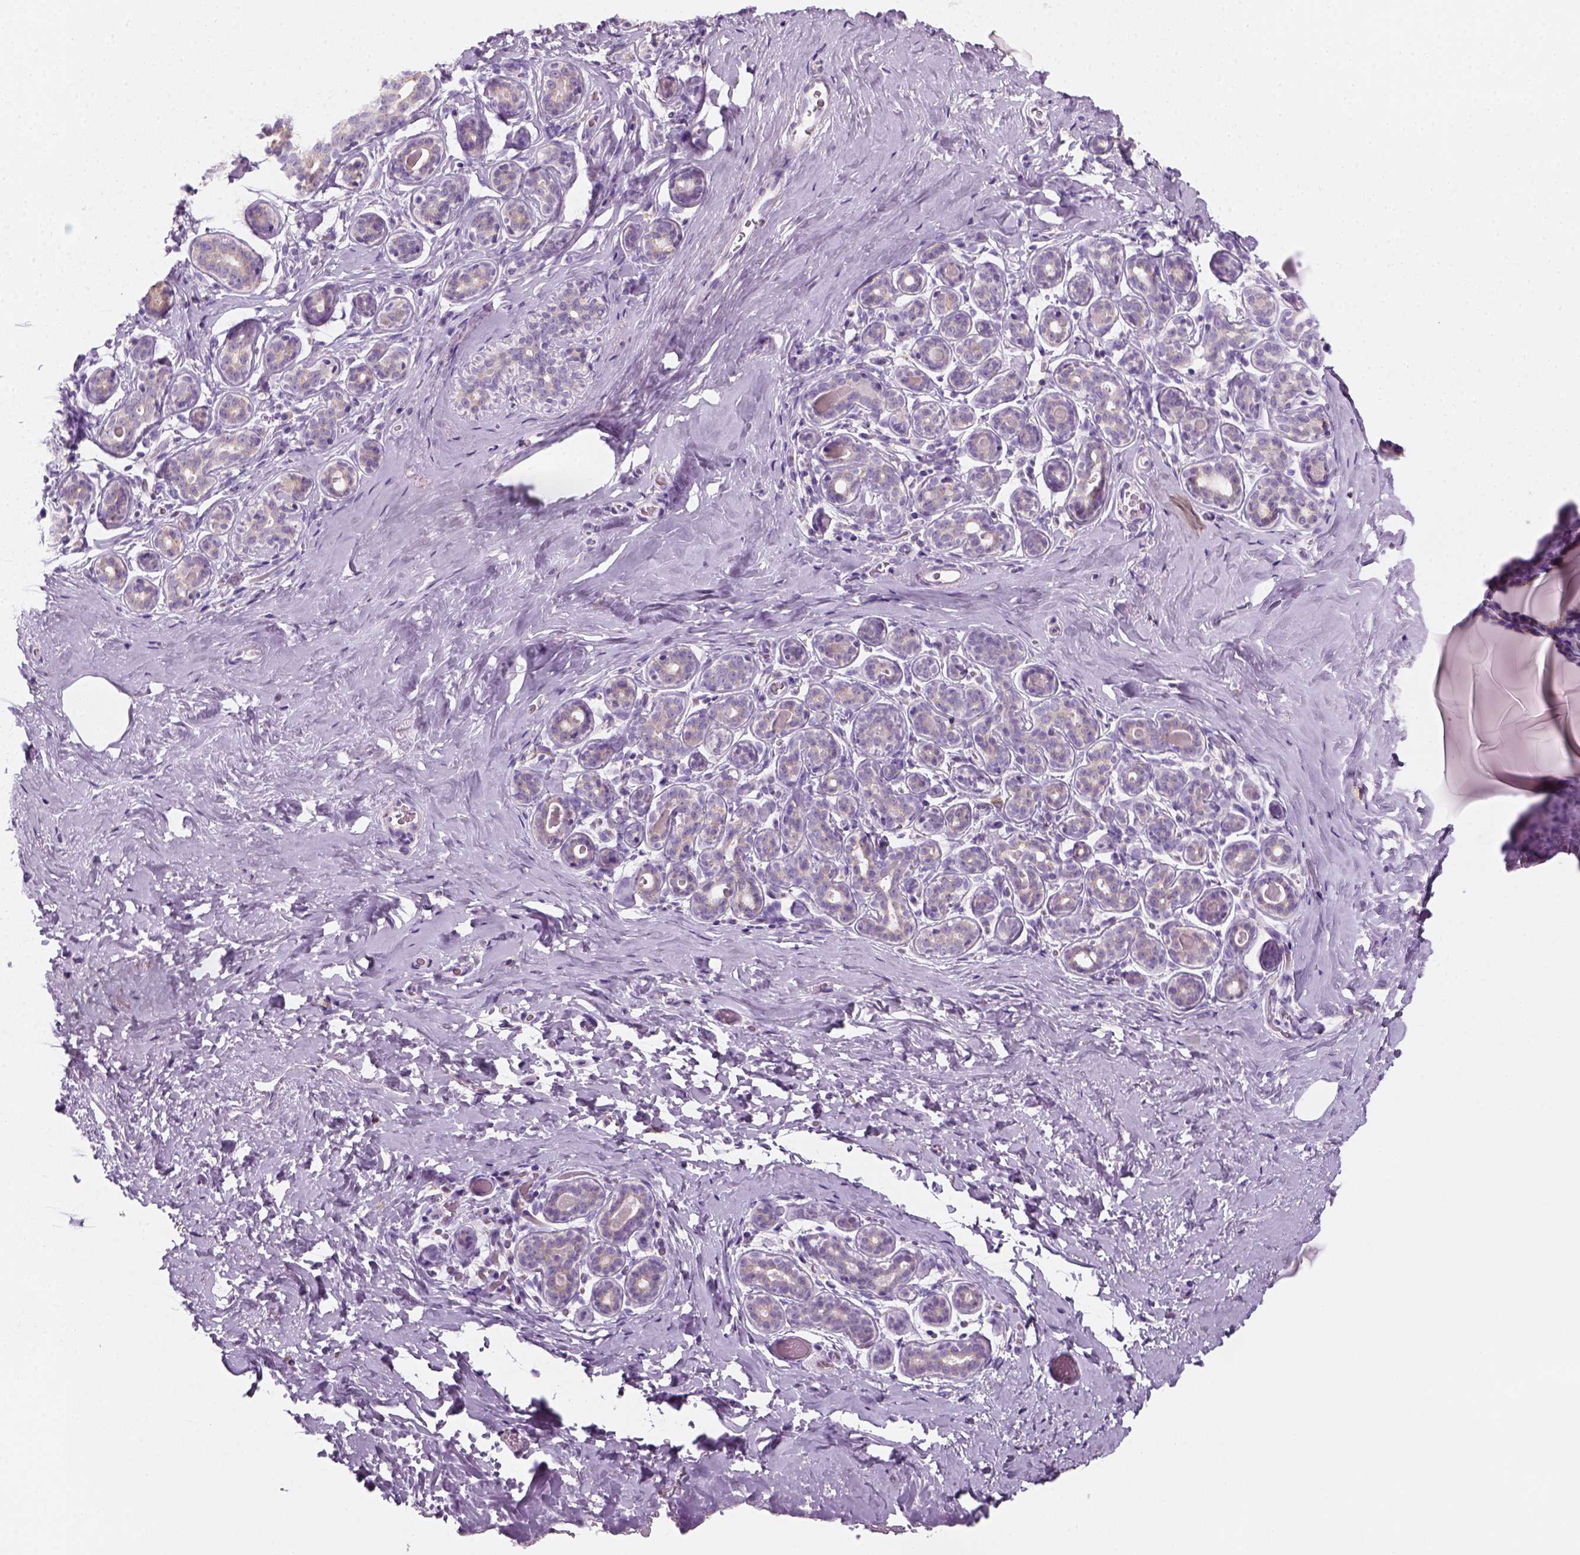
{"staining": {"intensity": "negative", "quantity": "none", "location": "none"}, "tissue": "breast", "cell_type": "Adipocytes", "image_type": "normal", "snomed": [{"axis": "morphology", "description": "Normal tissue, NOS"}, {"axis": "topography", "description": "Skin"}, {"axis": "topography", "description": "Breast"}], "caption": "Protein analysis of normal breast displays no significant staining in adipocytes. (DAB (3,3'-diaminobenzidine) immunohistochemistry (IHC) with hematoxylin counter stain).", "gene": "AWAT2", "patient": {"sex": "female", "age": 43}}